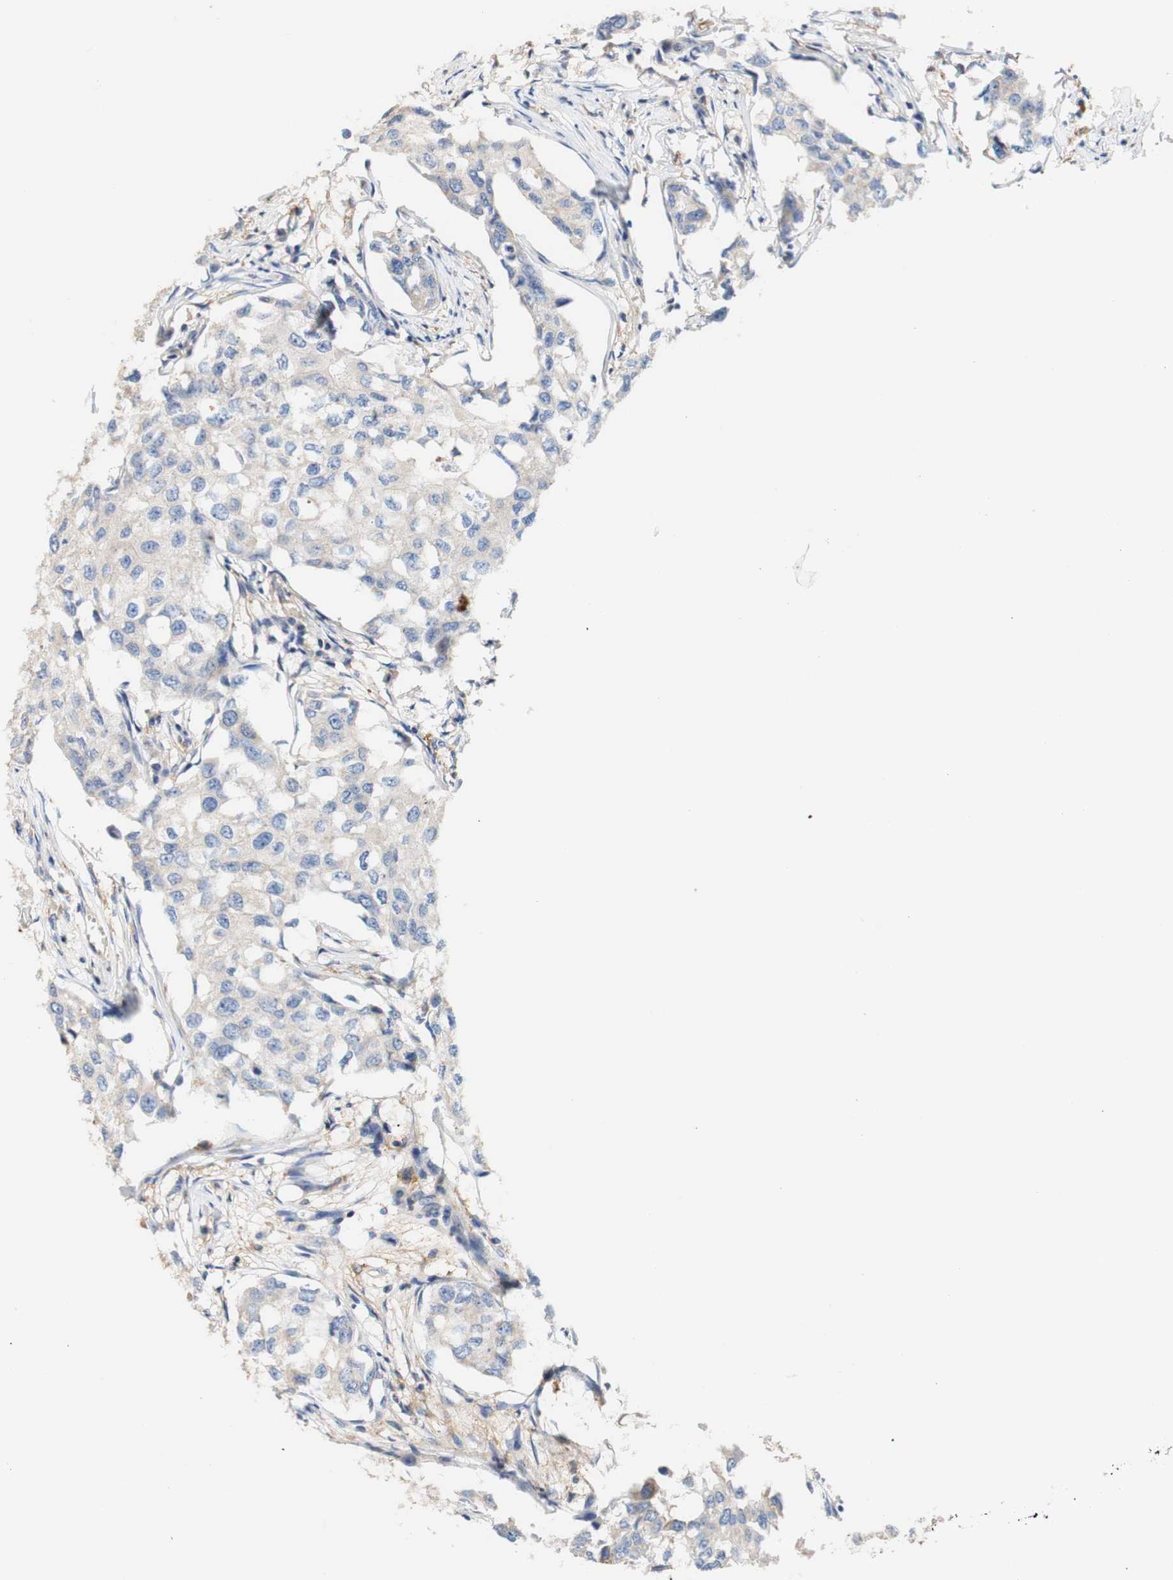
{"staining": {"intensity": "negative", "quantity": "none", "location": "none"}, "tissue": "breast cancer", "cell_type": "Tumor cells", "image_type": "cancer", "snomed": [{"axis": "morphology", "description": "Duct carcinoma"}, {"axis": "topography", "description": "Breast"}], "caption": "Breast cancer (infiltrating ductal carcinoma) was stained to show a protein in brown. There is no significant expression in tumor cells.", "gene": "PCDH7", "patient": {"sex": "female", "age": 27}}